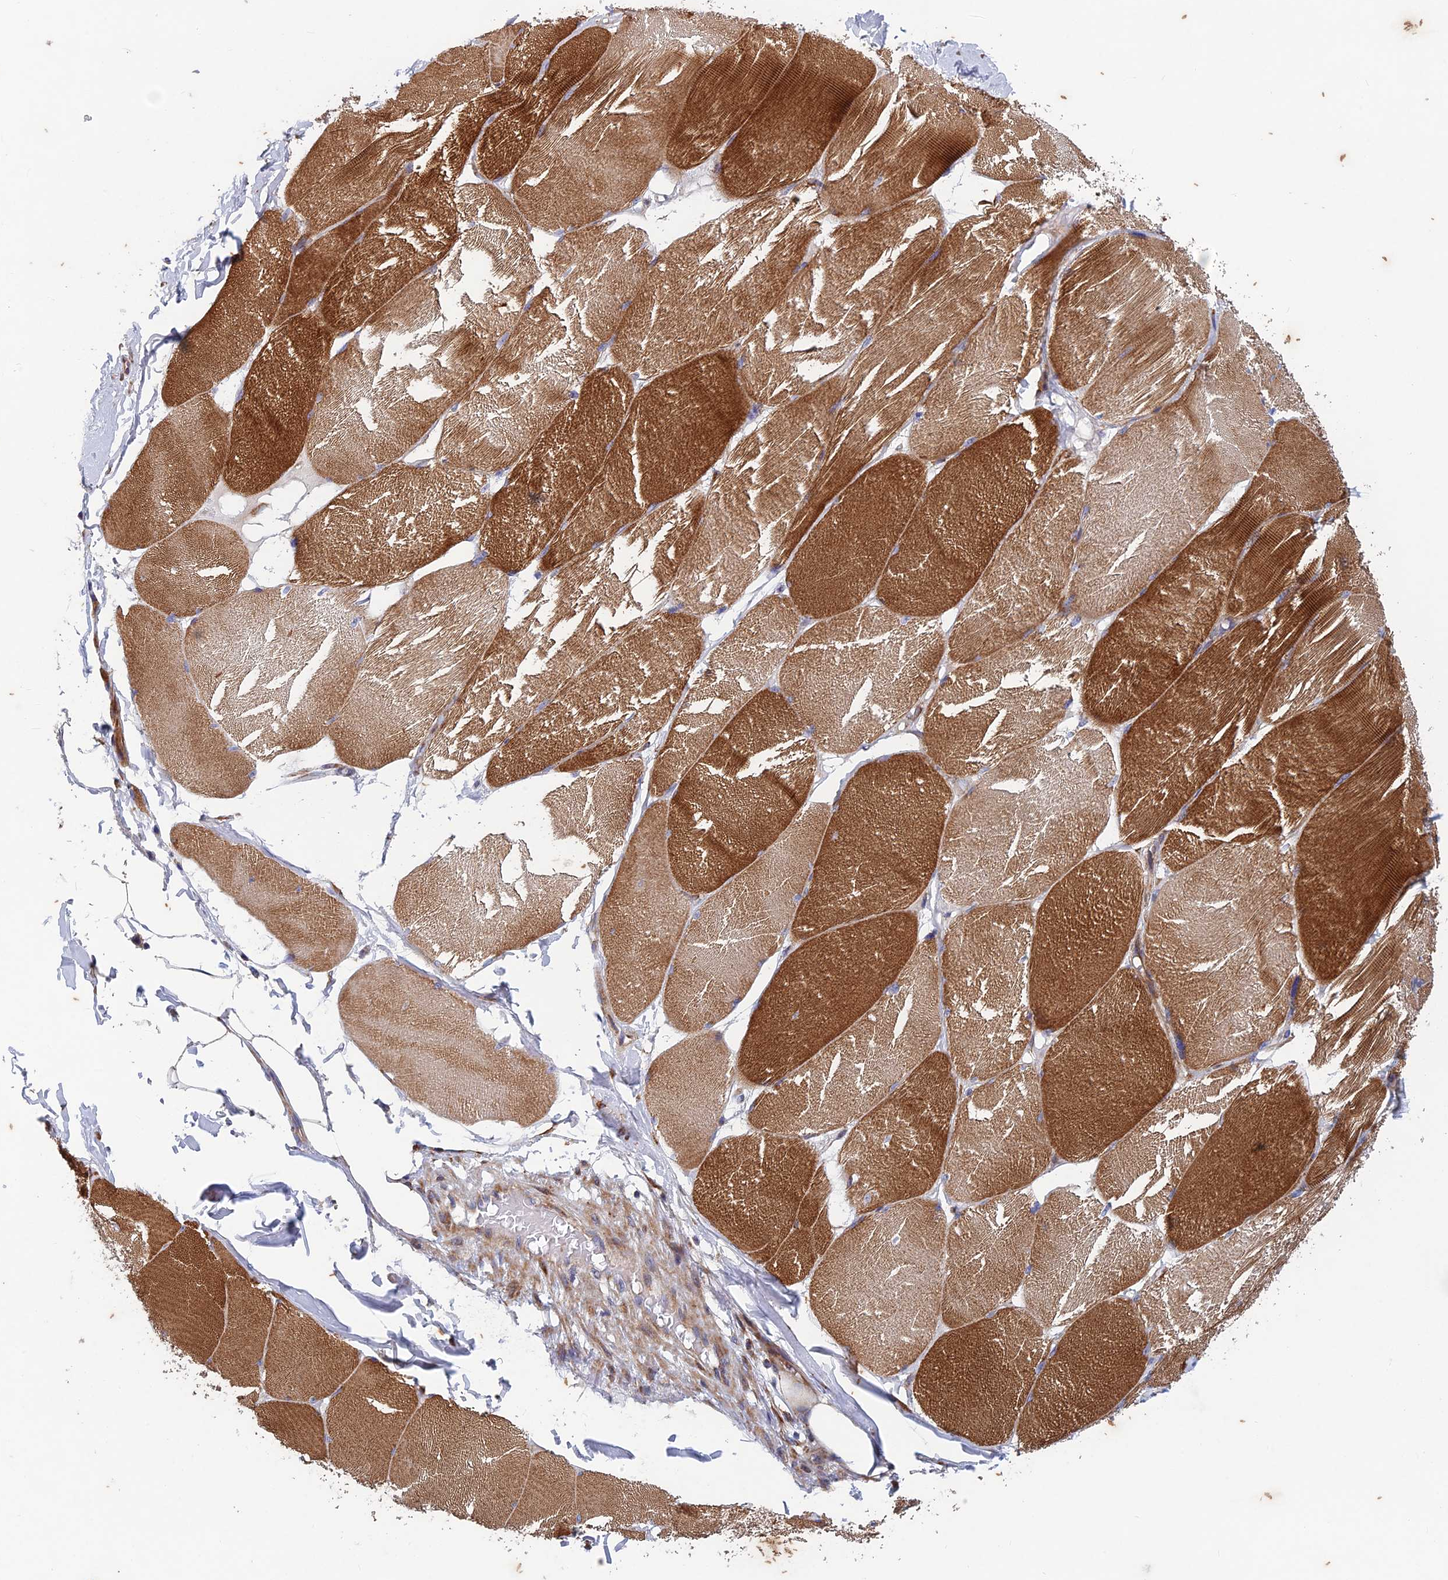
{"staining": {"intensity": "moderate", "quantity": ">75%", "location": "cytoplasmic/membranous"}, "tissue": "skeletal muscle", "cell_type": "Myocytes", "image_type": "normal", "snomed": [{"axis": "morphology", "description": "Normal tissue, NOS"}, {"axis": "topography", "description": "Skin"}, {"axis": "topography", "description": "Skeletal muscle"}], "caption": "Myocytes demonstrate medium levels of moderate cytoplasmic/membranous staining in approximately >75% of cells in normal skeletal muscle.", "gene": "AP4S1", "patient": {"sex": "male", "age": 83}}